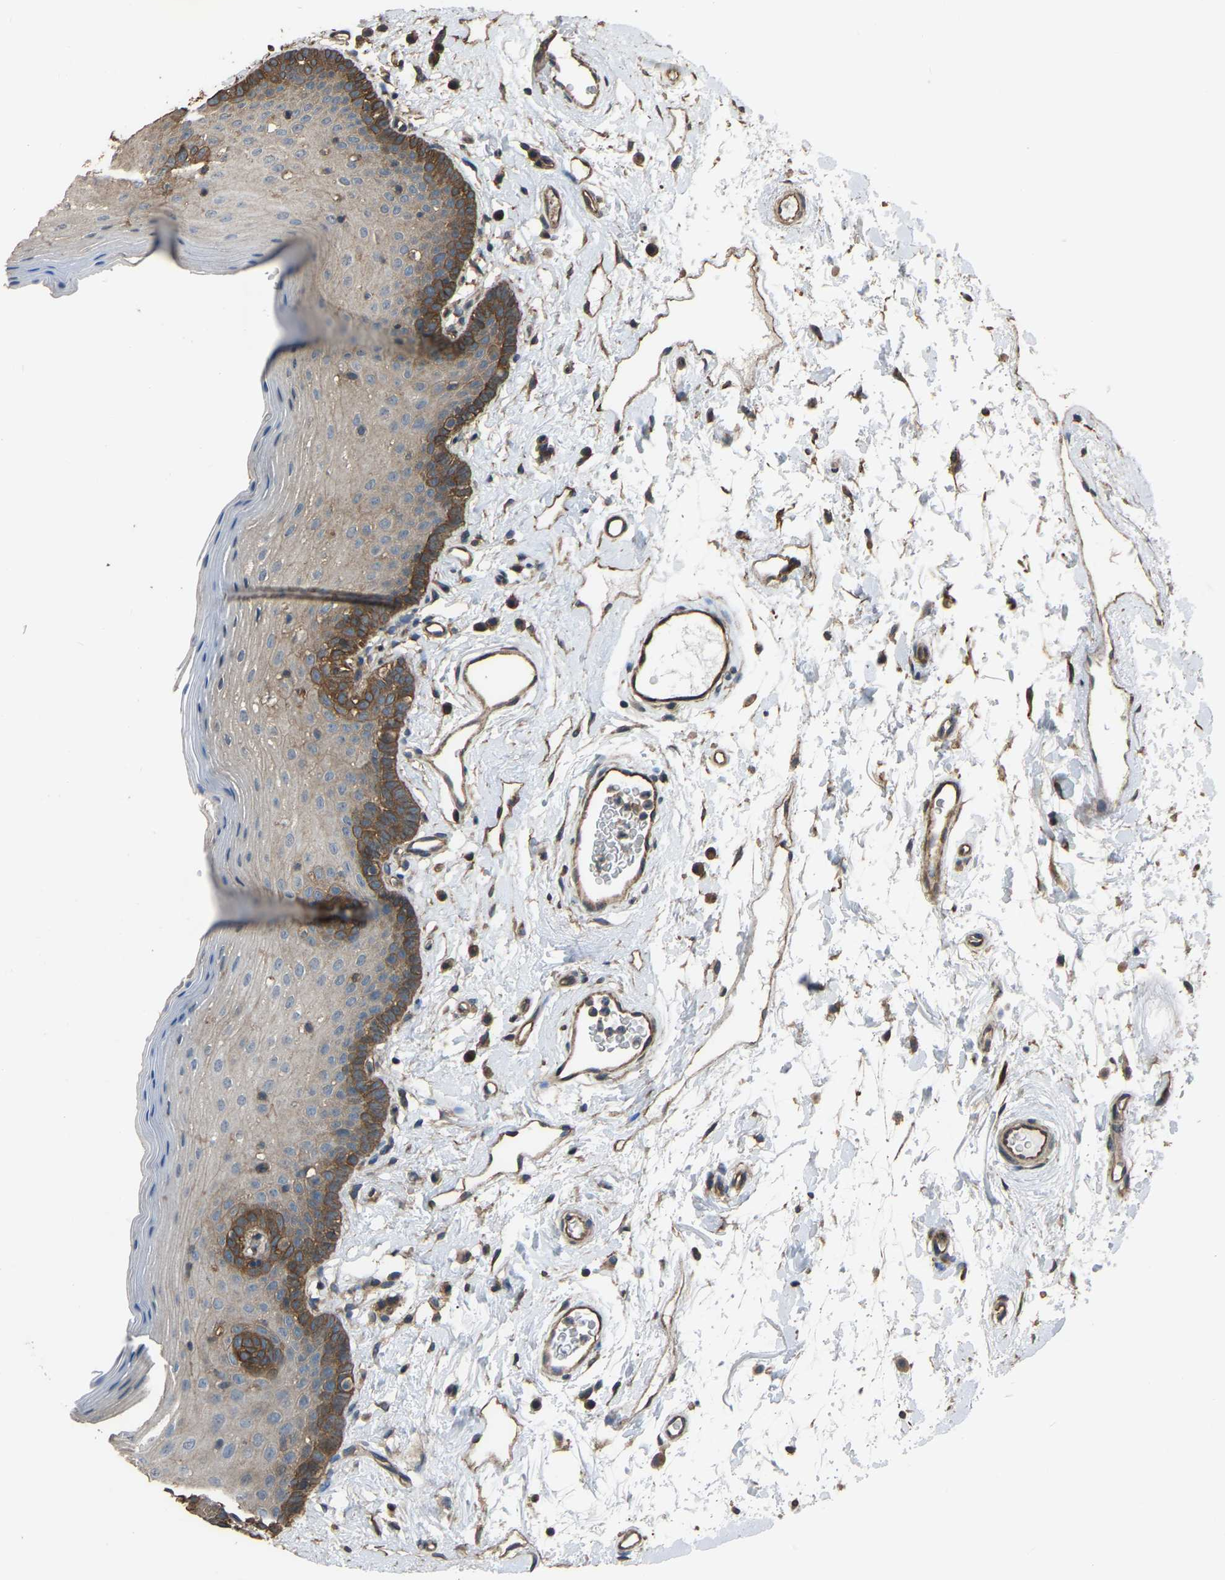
{"staining": {"intensity": "moderate", "quantity": "25%-75%", "location": "cytoplasmic/membranous"}, "tissue": "oral mucosa", "cell_type": "Squamous epithelial cells", "image_type": "normal", "snomed": [{"axis": "morphology", "description": "Normal tissue, NOS"}, {"axis": "topography", "description": "Oral tissue"}], "caption": "A medium amount of moderate cytoplasmic/membranous positivity is present in about 25%-75% of squamous epithelial cells in benign oral mucosa.", "gene": "SLC4A2", "patient": {"sex": "male", "age": 66}}